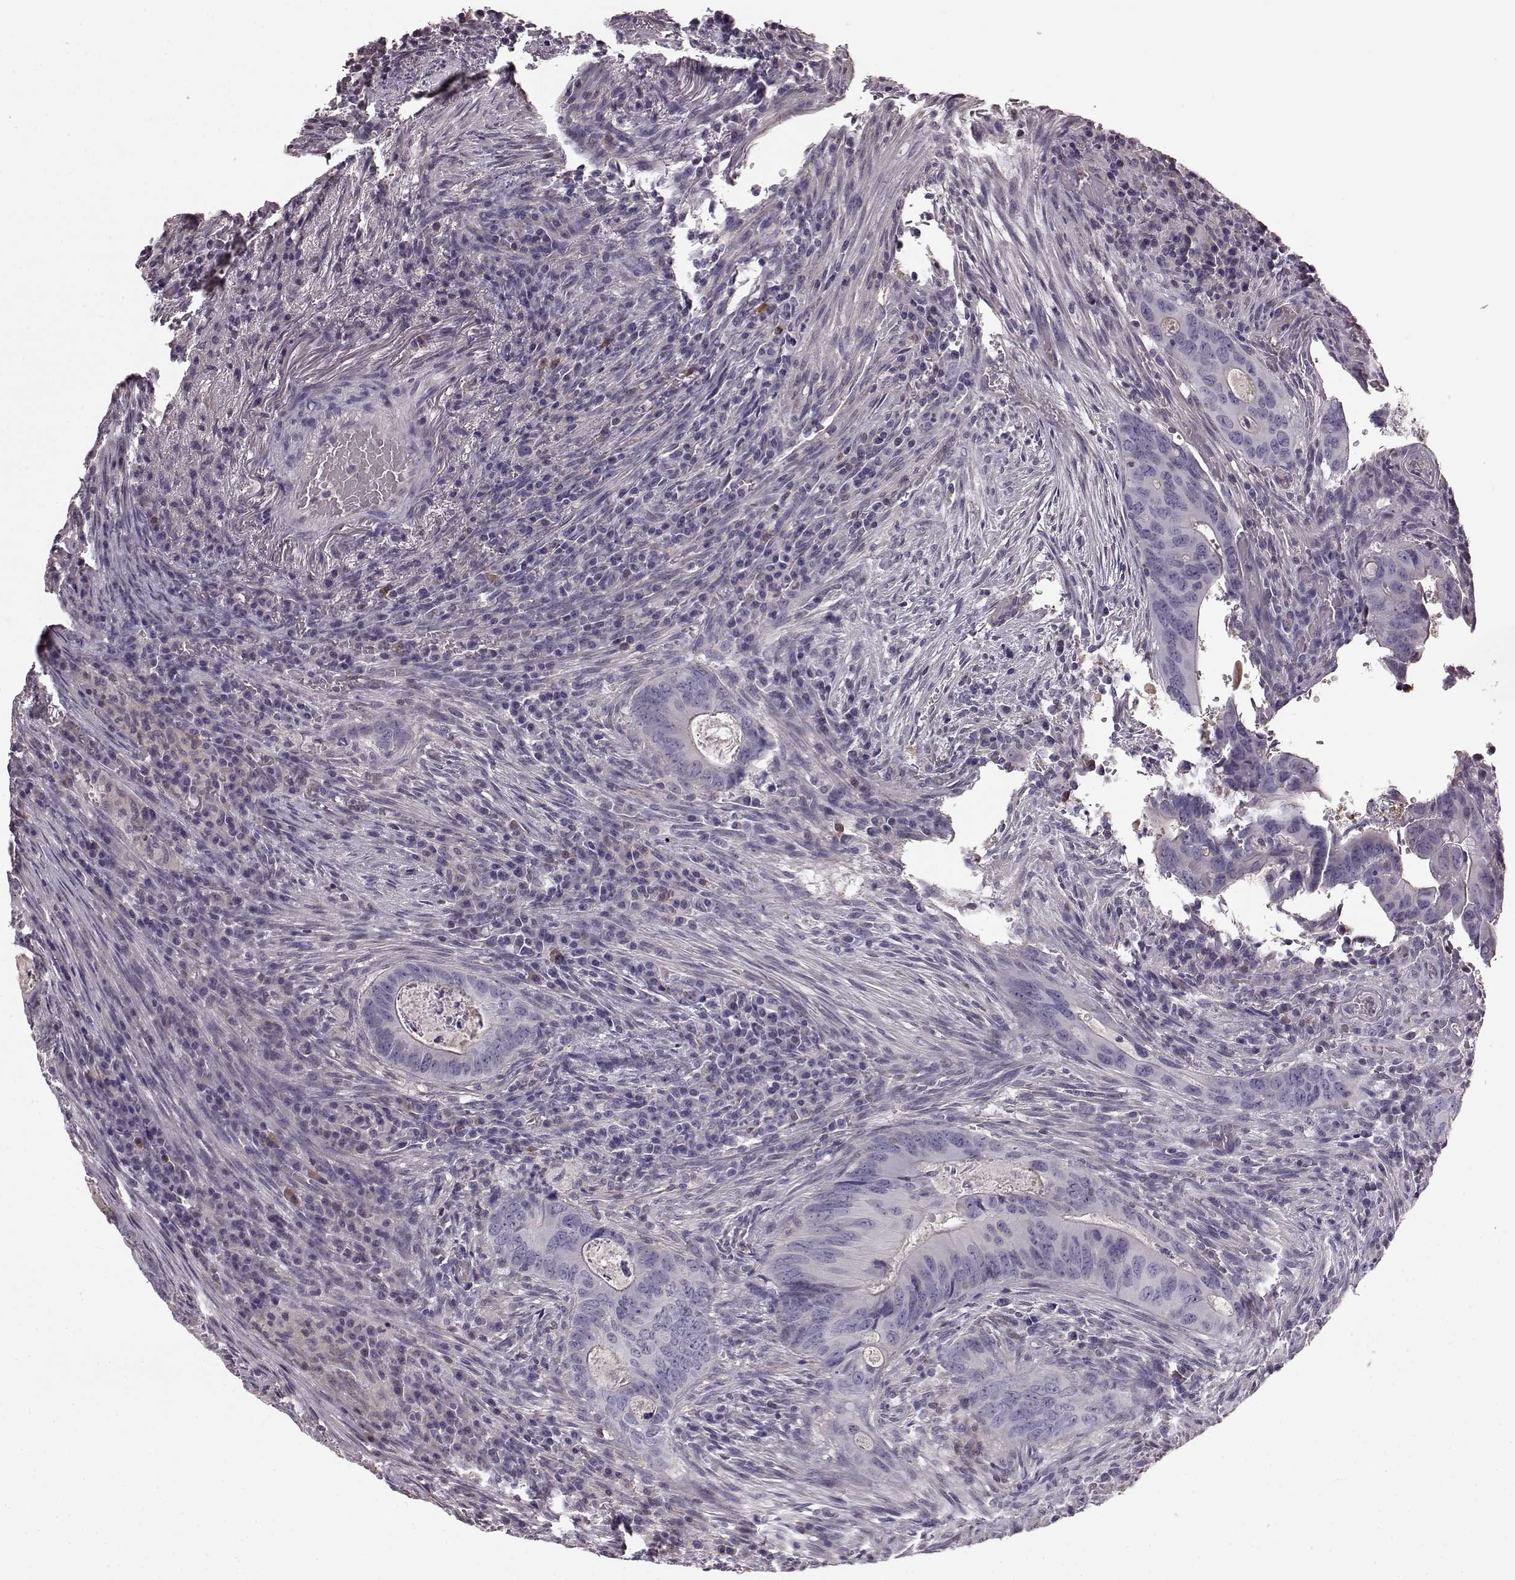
{"staining": {"intensity": "negative", "quantity": "none", "location": "none"}, "tissue": "colorectal cancer", "cell_type": "Tumor cells", "image_type": "cancer", "snomed": [{"axis": "morphology", "description": "Adenocarcinoma, NOS"}, {"axis": "topography", "description": "Colon"}], "caption": "Tumor cells are negative for brown protein staining in colorectal cancer (adenocarcinoma).", "gene": "PDCD1", "patient": {"sex": "female", "age": 74}}